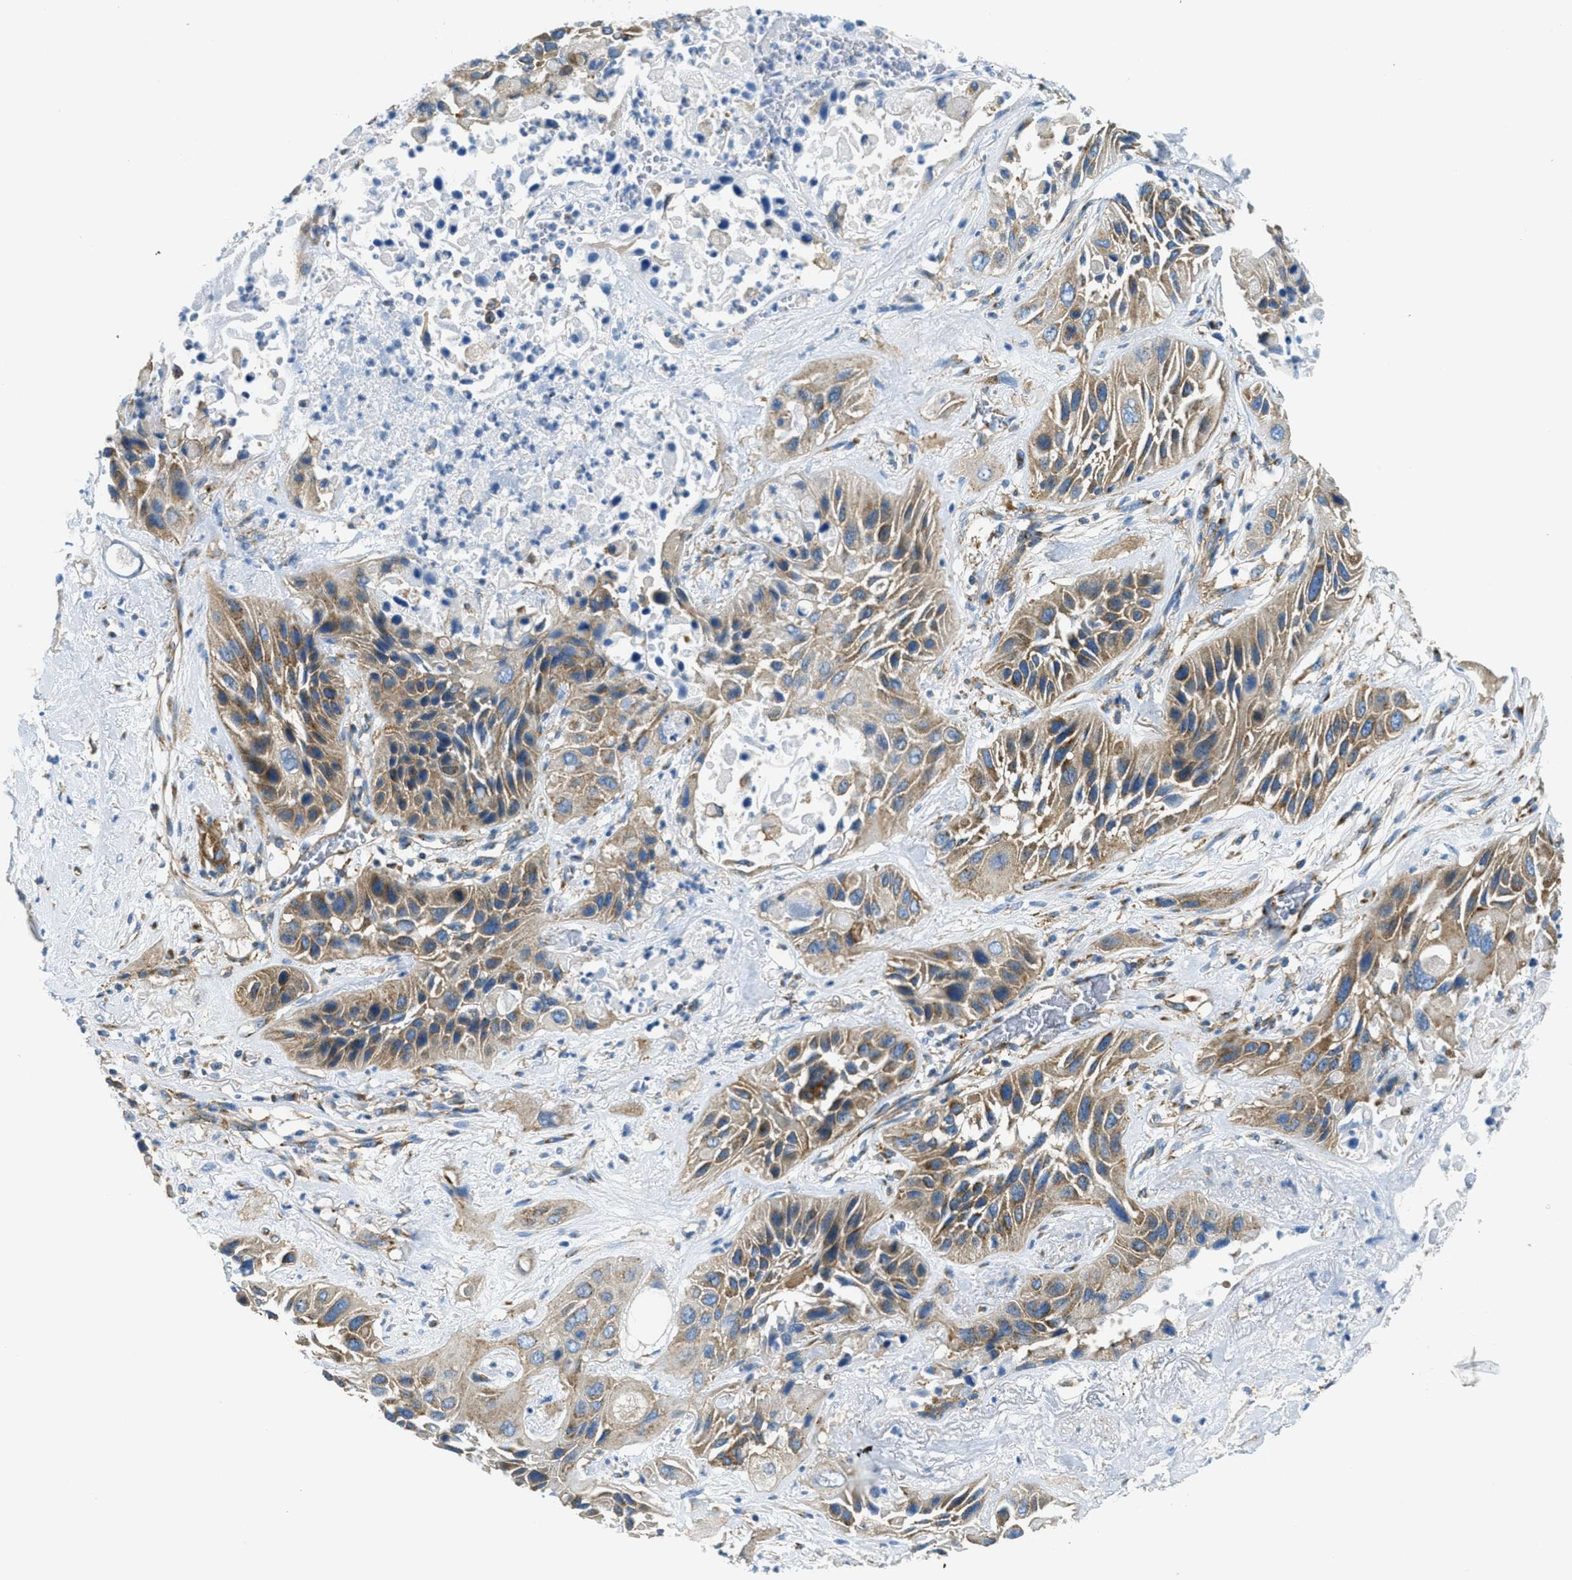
{"staining": {"intensity": "moderate", "quantity": ">75%", "location": "cytoplasmic/membranous"}, "tissue": "lung cancer", "cell_type": "Tumor cells", "image_type": "cancer", "snomed": [{"axis": "morphology", "description": "Squamous cell carcinoma, NOS"}, {"axis": "topography", "description": "Lung"}], "caption": "This is an image of immunohistochemistry (IHC) staining of lung cancer, which shows moderate positivity in the cytoplasmic/membranous of tumor cells.", "gene": "AP2B1", "patient": {"sex": "female", "age": 76}}